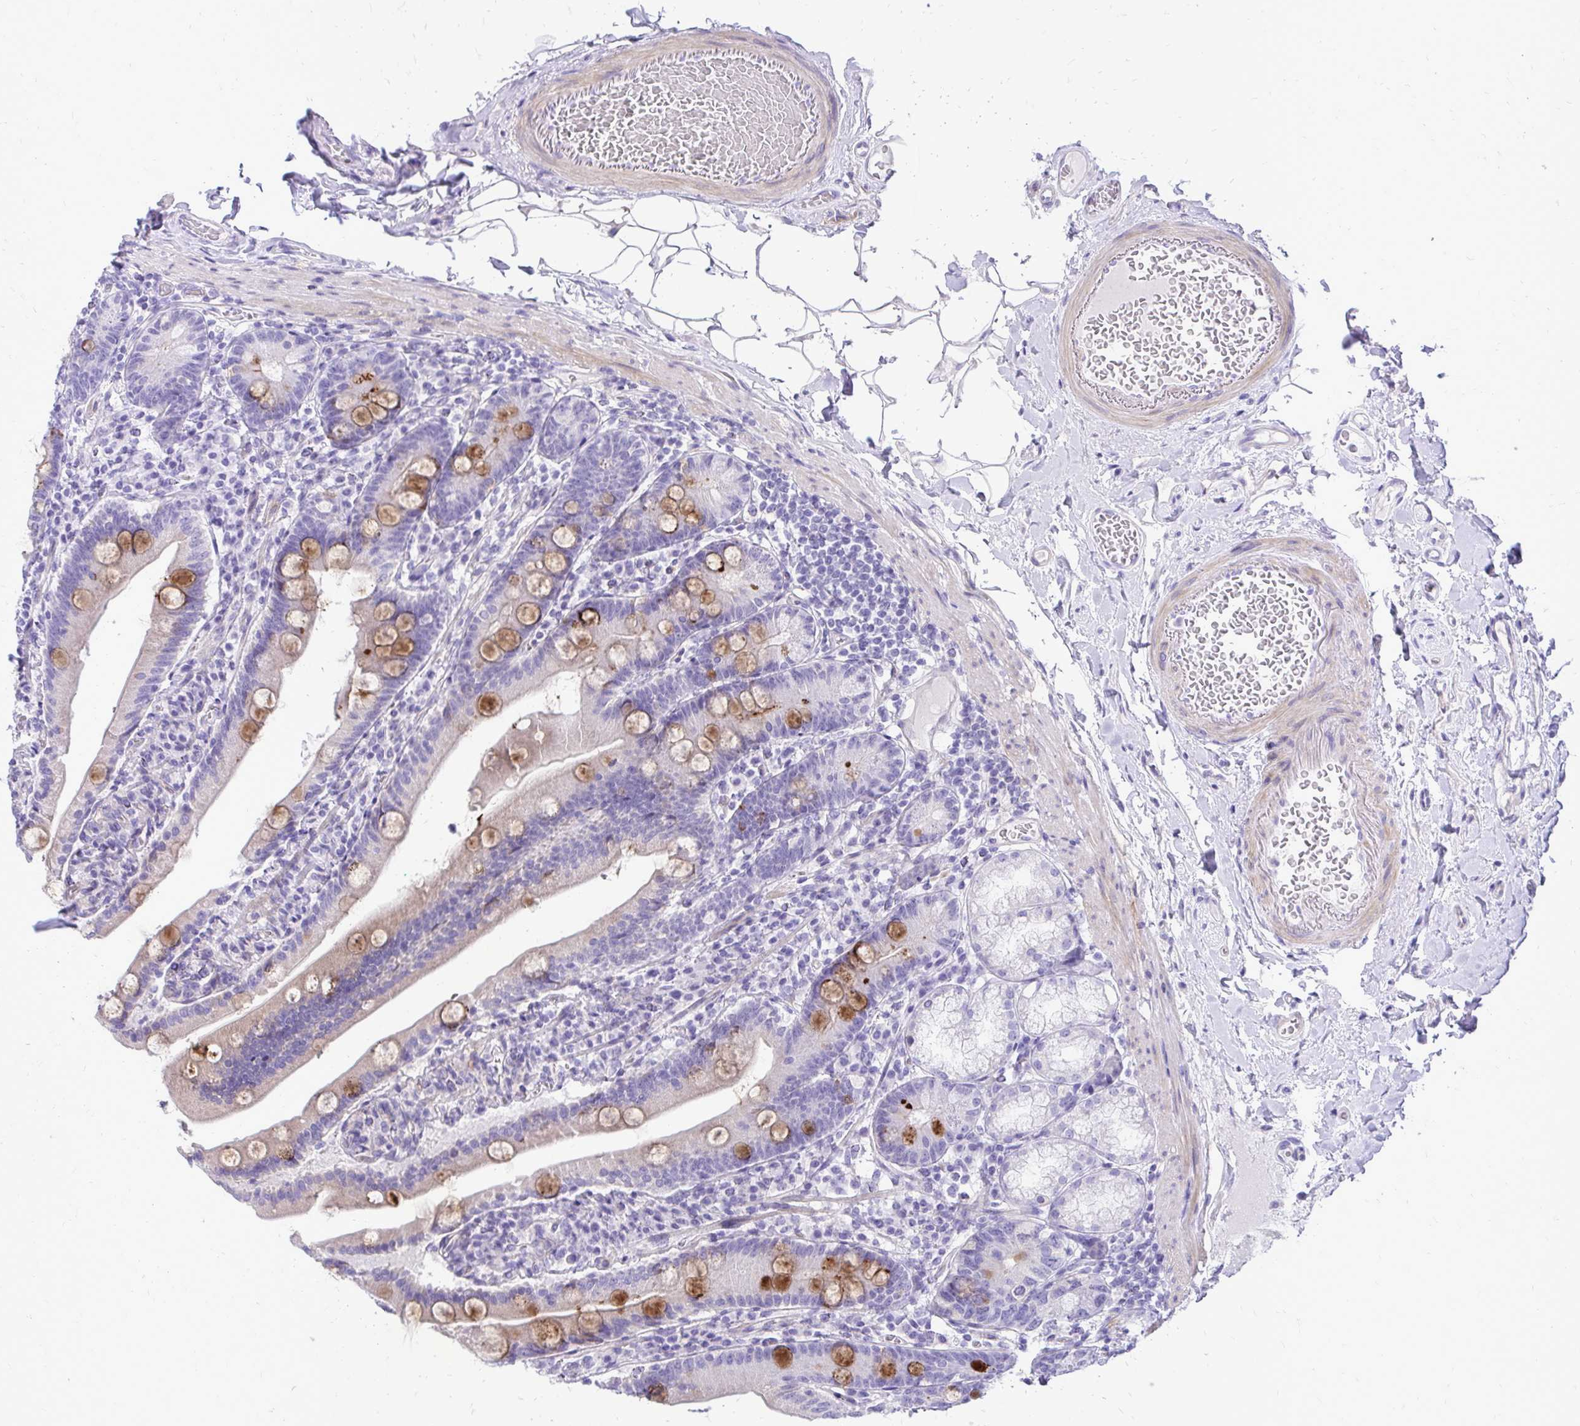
{"staining": {"intensity": "strong", "quantity": "<25%", "location": "cytoplasmic/membranous"}, "tissue": "duodenum", "cell_type": "Glandular cells", "image_type": "normal", "snomed": [{"axis": "morphology", "description": "Normal tissue, NOS"}, {"axis": "topography", "description": "Duodenum"}], "caption": "About <25% of glandular cells in benign human duodenum reveal strong cytoplasmic/membranous protein expression as visualized by brown immunohistochemical staining.", "gene": "PELI3", "patient": {"sex": "female", "age": 67}}